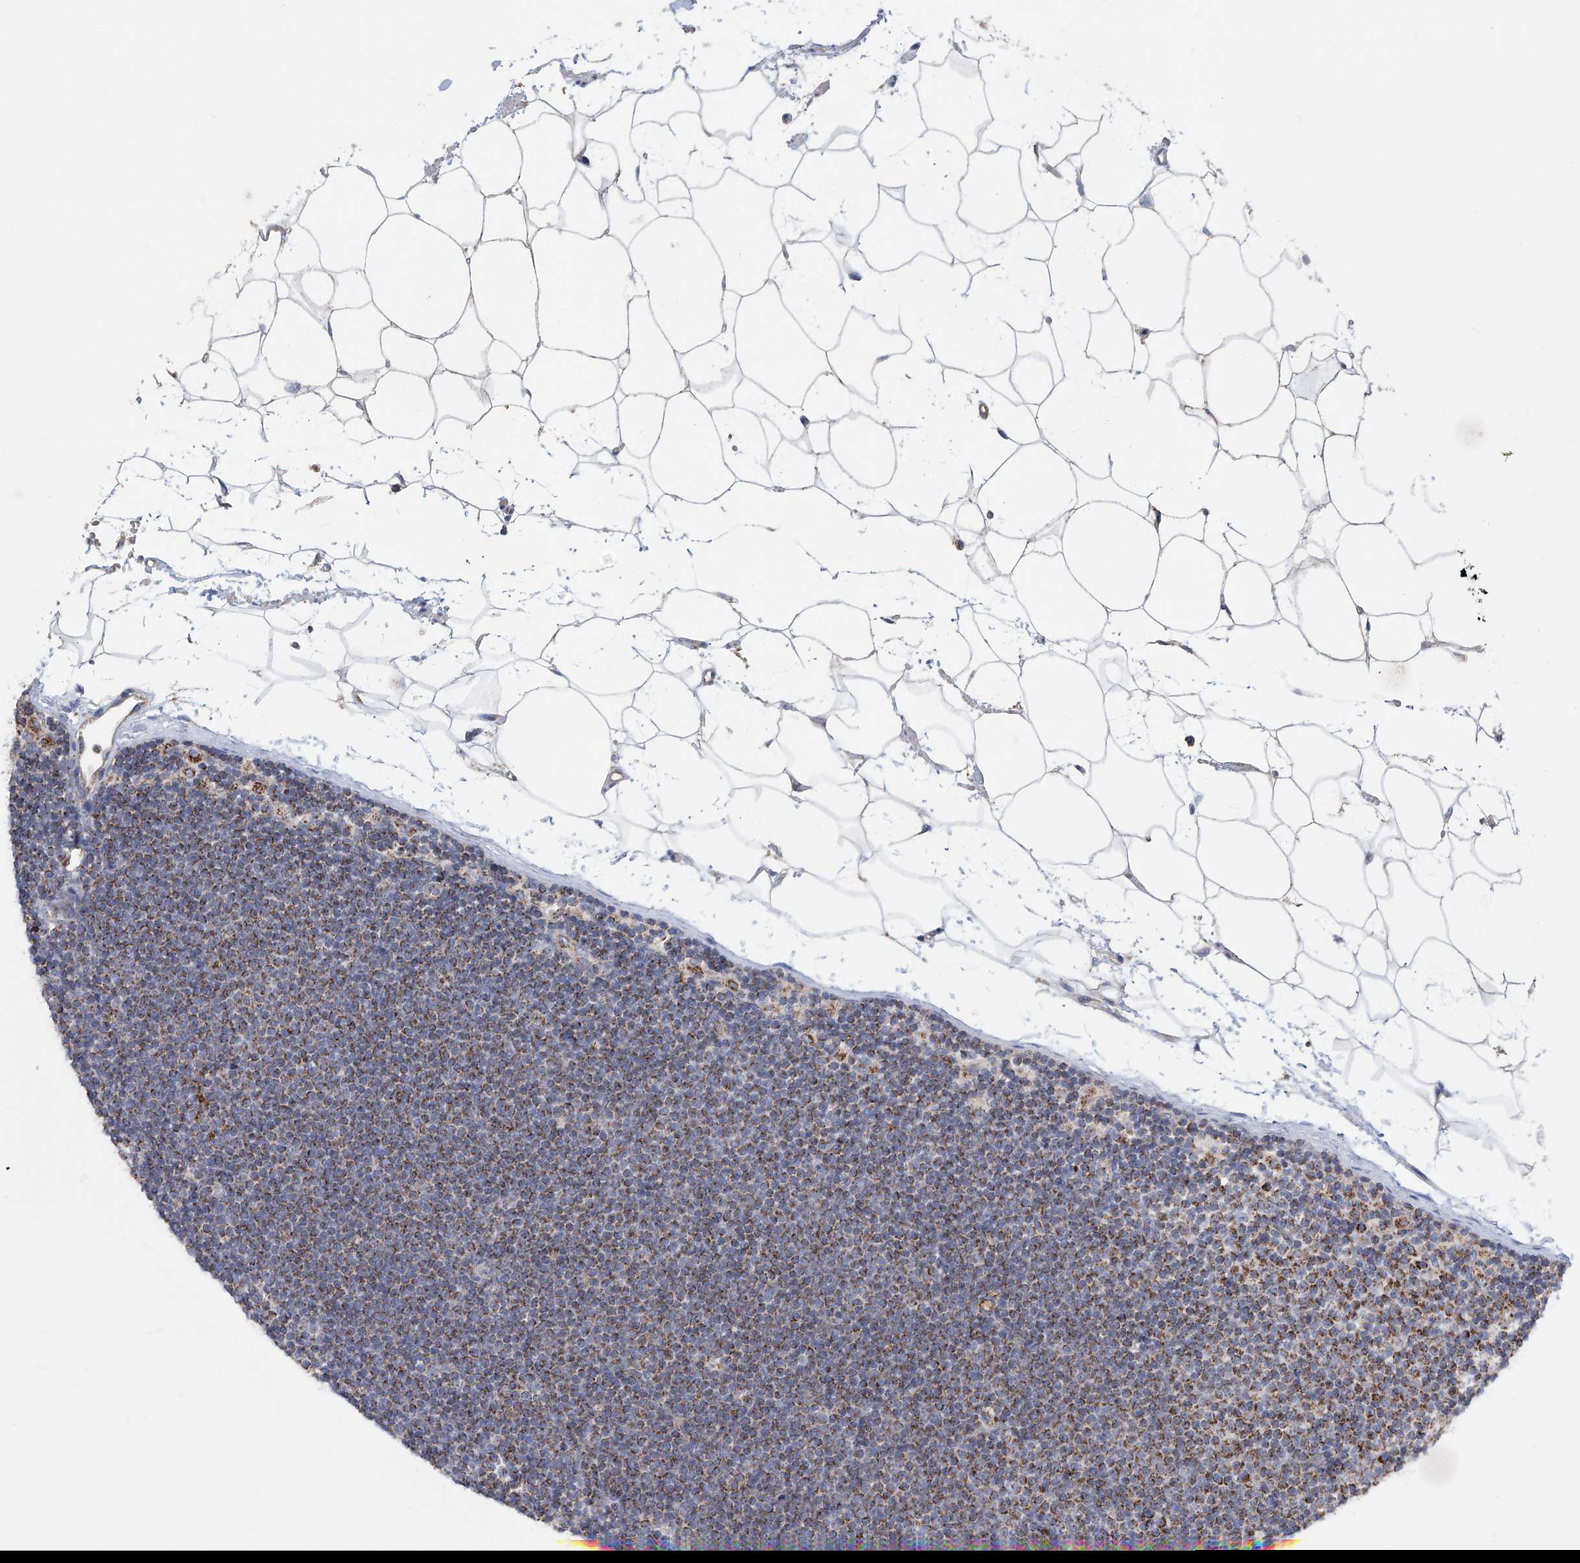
{"staining": {"intensity": "moderate", "quantity": ">75%", "location": "cytoplasmic/membranous"}, "tissue": "lymphoma", "cell_type": "Tumor cells", "image_type": "cancer", "snomed": [{"axis": "morphology", "description": "Malignant lymphoma, non-Hodgkin's type, Low grade"}, {"axis": "topography", "description": "Lymph node"}], "caption": "Low-grade malignant lymphoma, non-Hodgkin's type was stained to show a protein in brown. There is medium levels of moderate cytoplasmic/membranous positivity in about >75% of tumor cells. (DAB IHC with brightfield microscopy, high magnification).", "gene": "MCL1", "patient": {"sex": "female", "age": 53}}